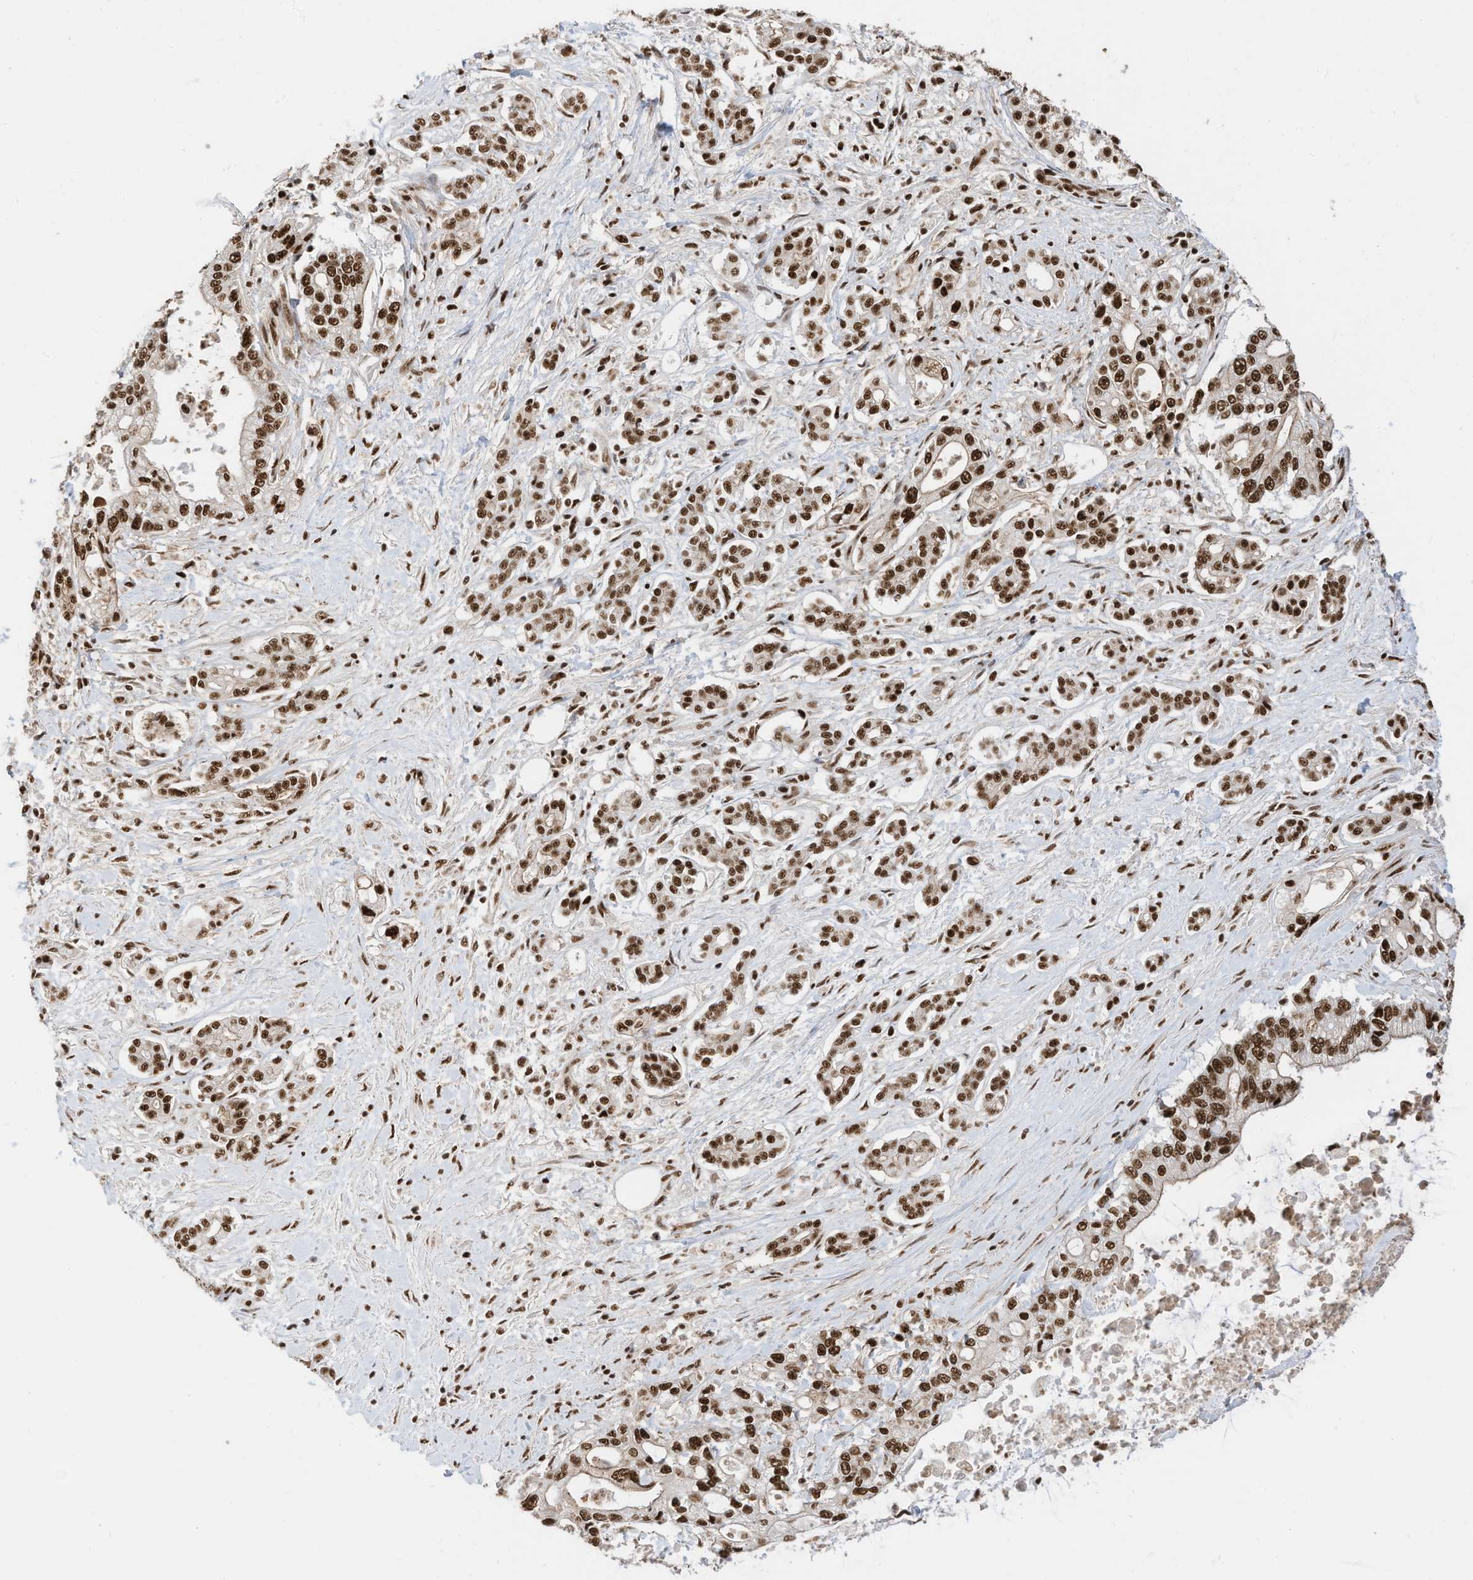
{"staining": {"intensity": "strong", "quantity": ">75%", "location": "nuclear"}, "tissue": "pancreatic cancer", "cell_type": "Tumor cells", "image_type": "cancer", "snomed": [{"axis": "morphology", "description": "Adenocarcinoma, NOS"}, {"axis": "topography", "description": "Pancreas"}], "caption": "Protein staining of pancreatic cancer tissue reveals strong nuclear staining in approximately >75% of tumor cells. (Stains: DAB in brown, nuclei in blue, Microscopy: brightfield microscopy at high magnification).", "gene": "SF3A3", "patient": {"sex": "male", "age": 69}}